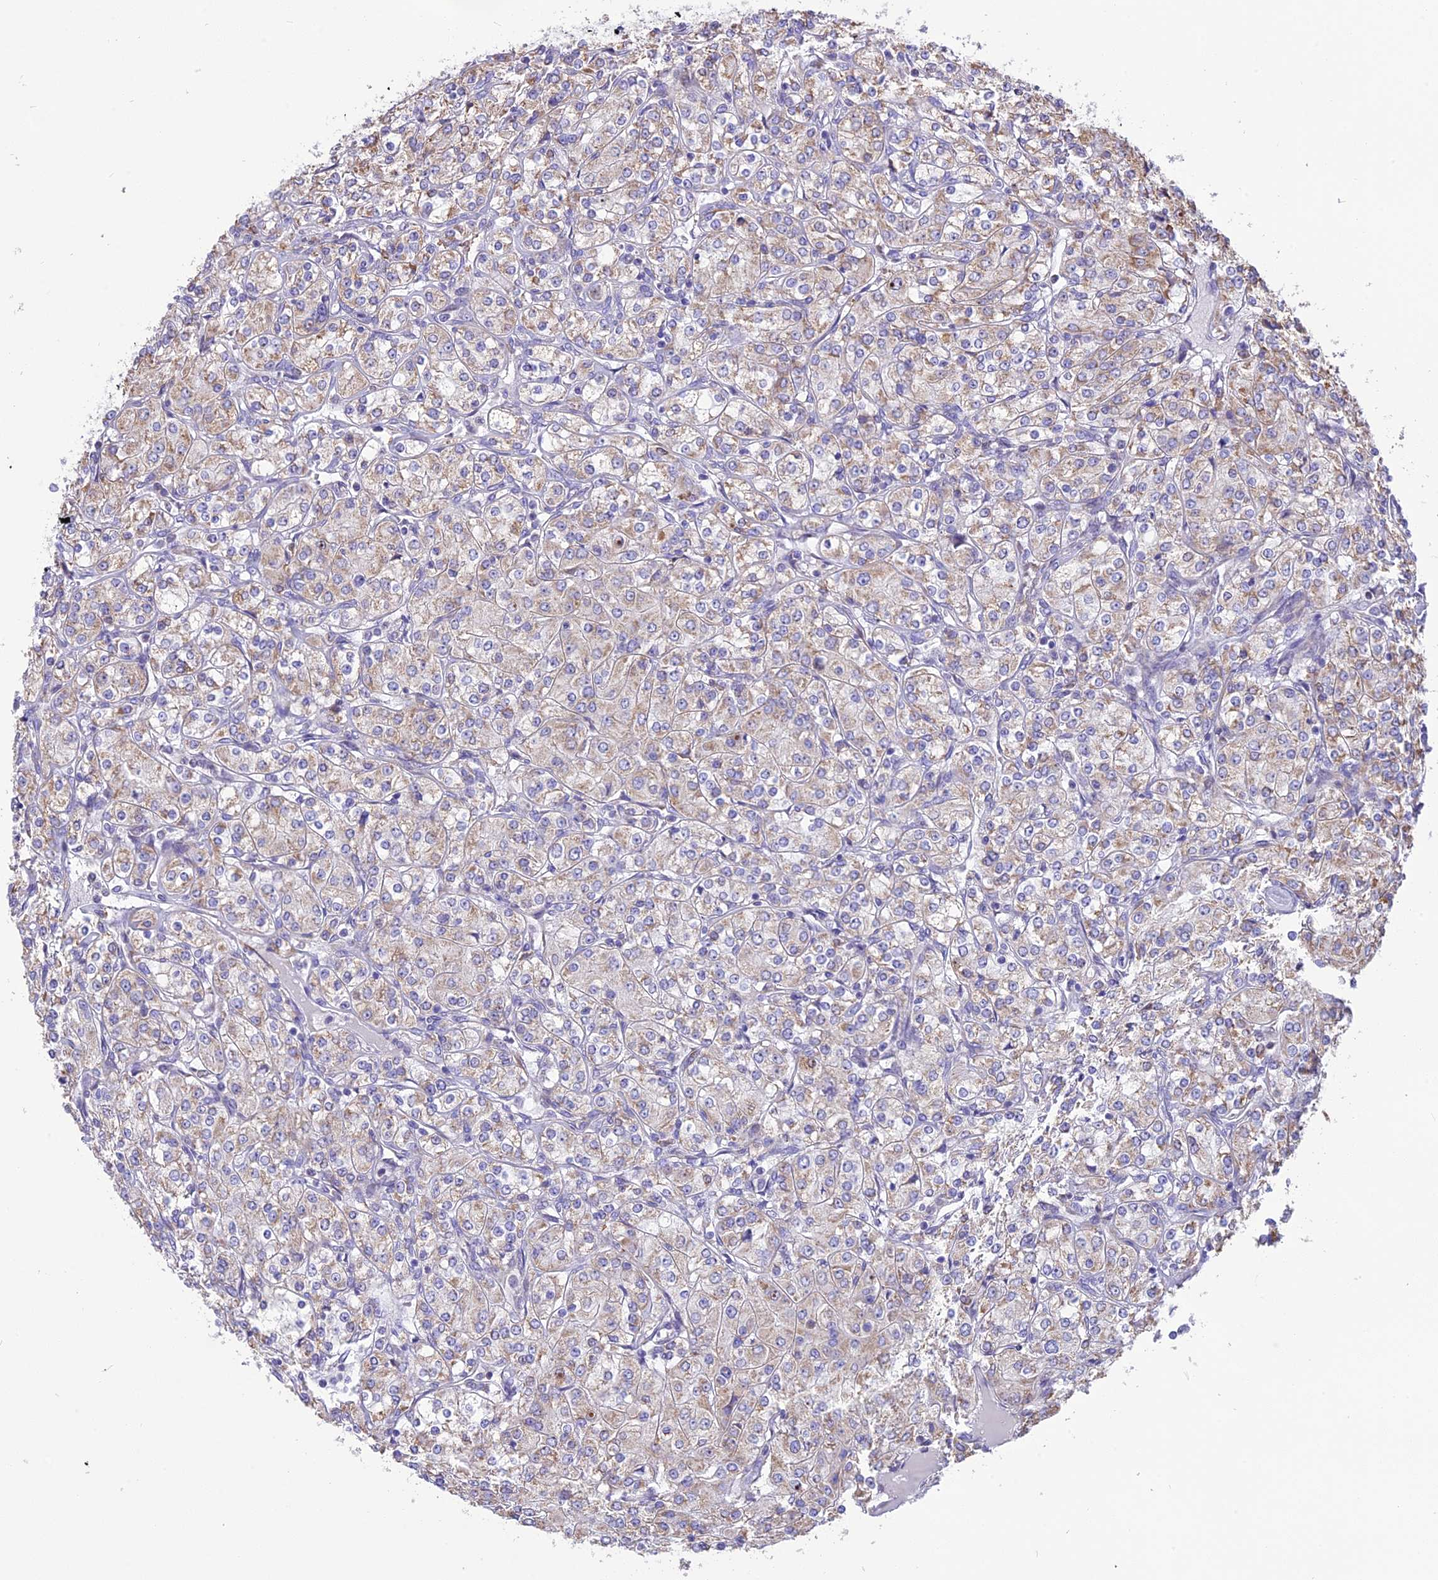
{"staining": {"intensity": "weak", "quantity": "25%-75%", "location": "cytoplasmic/membranous"}, "tissue": "renal cancer", "cell_type": "Tumor cells", "image_type": "cancer", "snomed": [{"axis": "morphology", "description": "Adenocarcinoma, NOS"}, {"axis": "topography", "description": "Kidney"}], "caption": "The image demonstrates a brown stain indicating the presence of a protein in the cytoplasmic/membranous of tumor cells in renal cancer.", "gene": "DOC2B", "patient": {"sex": "male", "age": 77}}